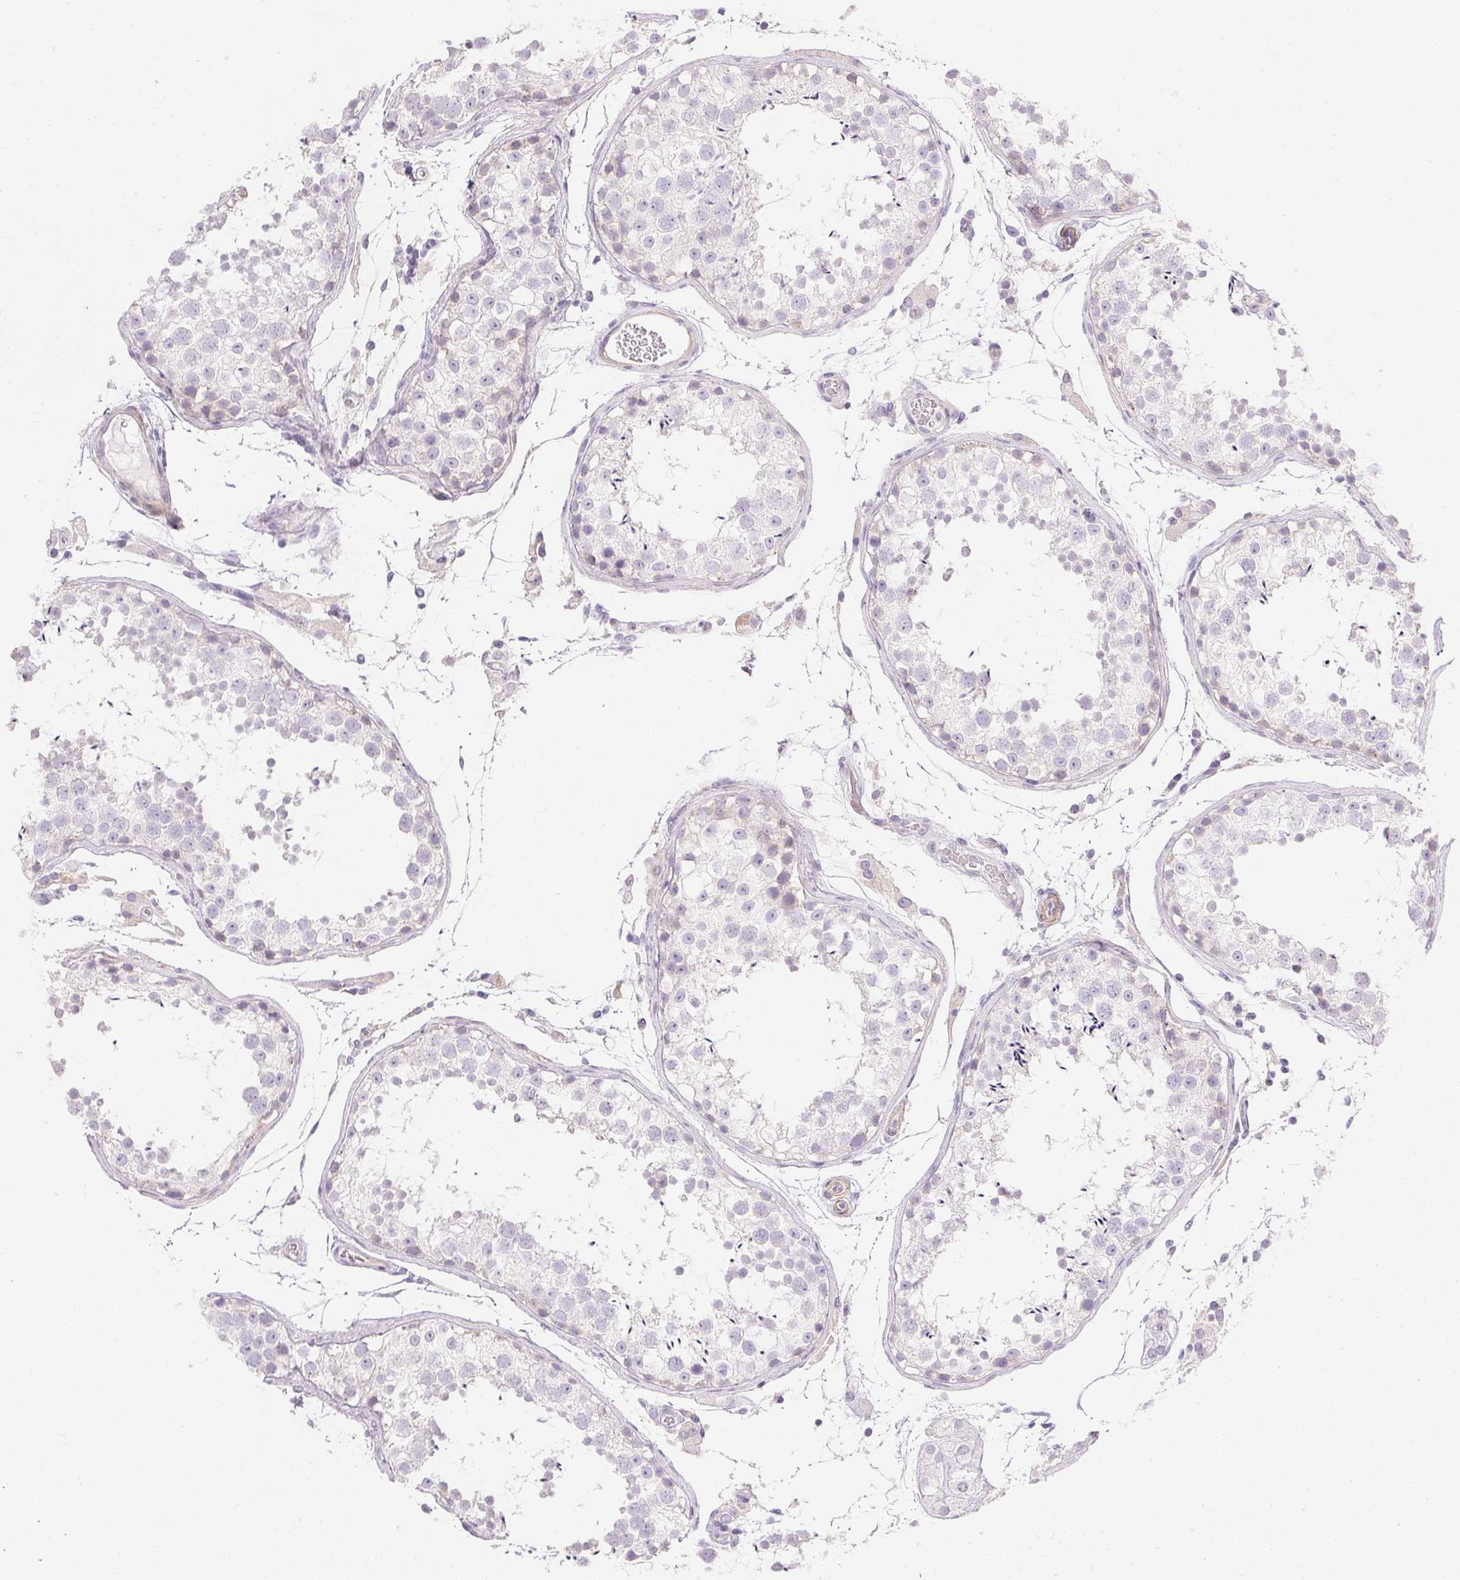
{"staining": {"intensity": "negative", "quantity": "none", "location": "none"}, "tissue": "testis", "cell_type": "Cells in seminiferous ducts", "image_type": "normal", "snomed": [{"axis": "morphology", "description": "Normal tissue, NOS"}, {"axis": "topography", "description": "Testis"}], "caption": "Immunohistochemical staining of unremarkable testis displays no significant positivity in cells in seminiferous ducts.", "gene": "KCNE2", "patient": {"sex": "male", "age": 29}}